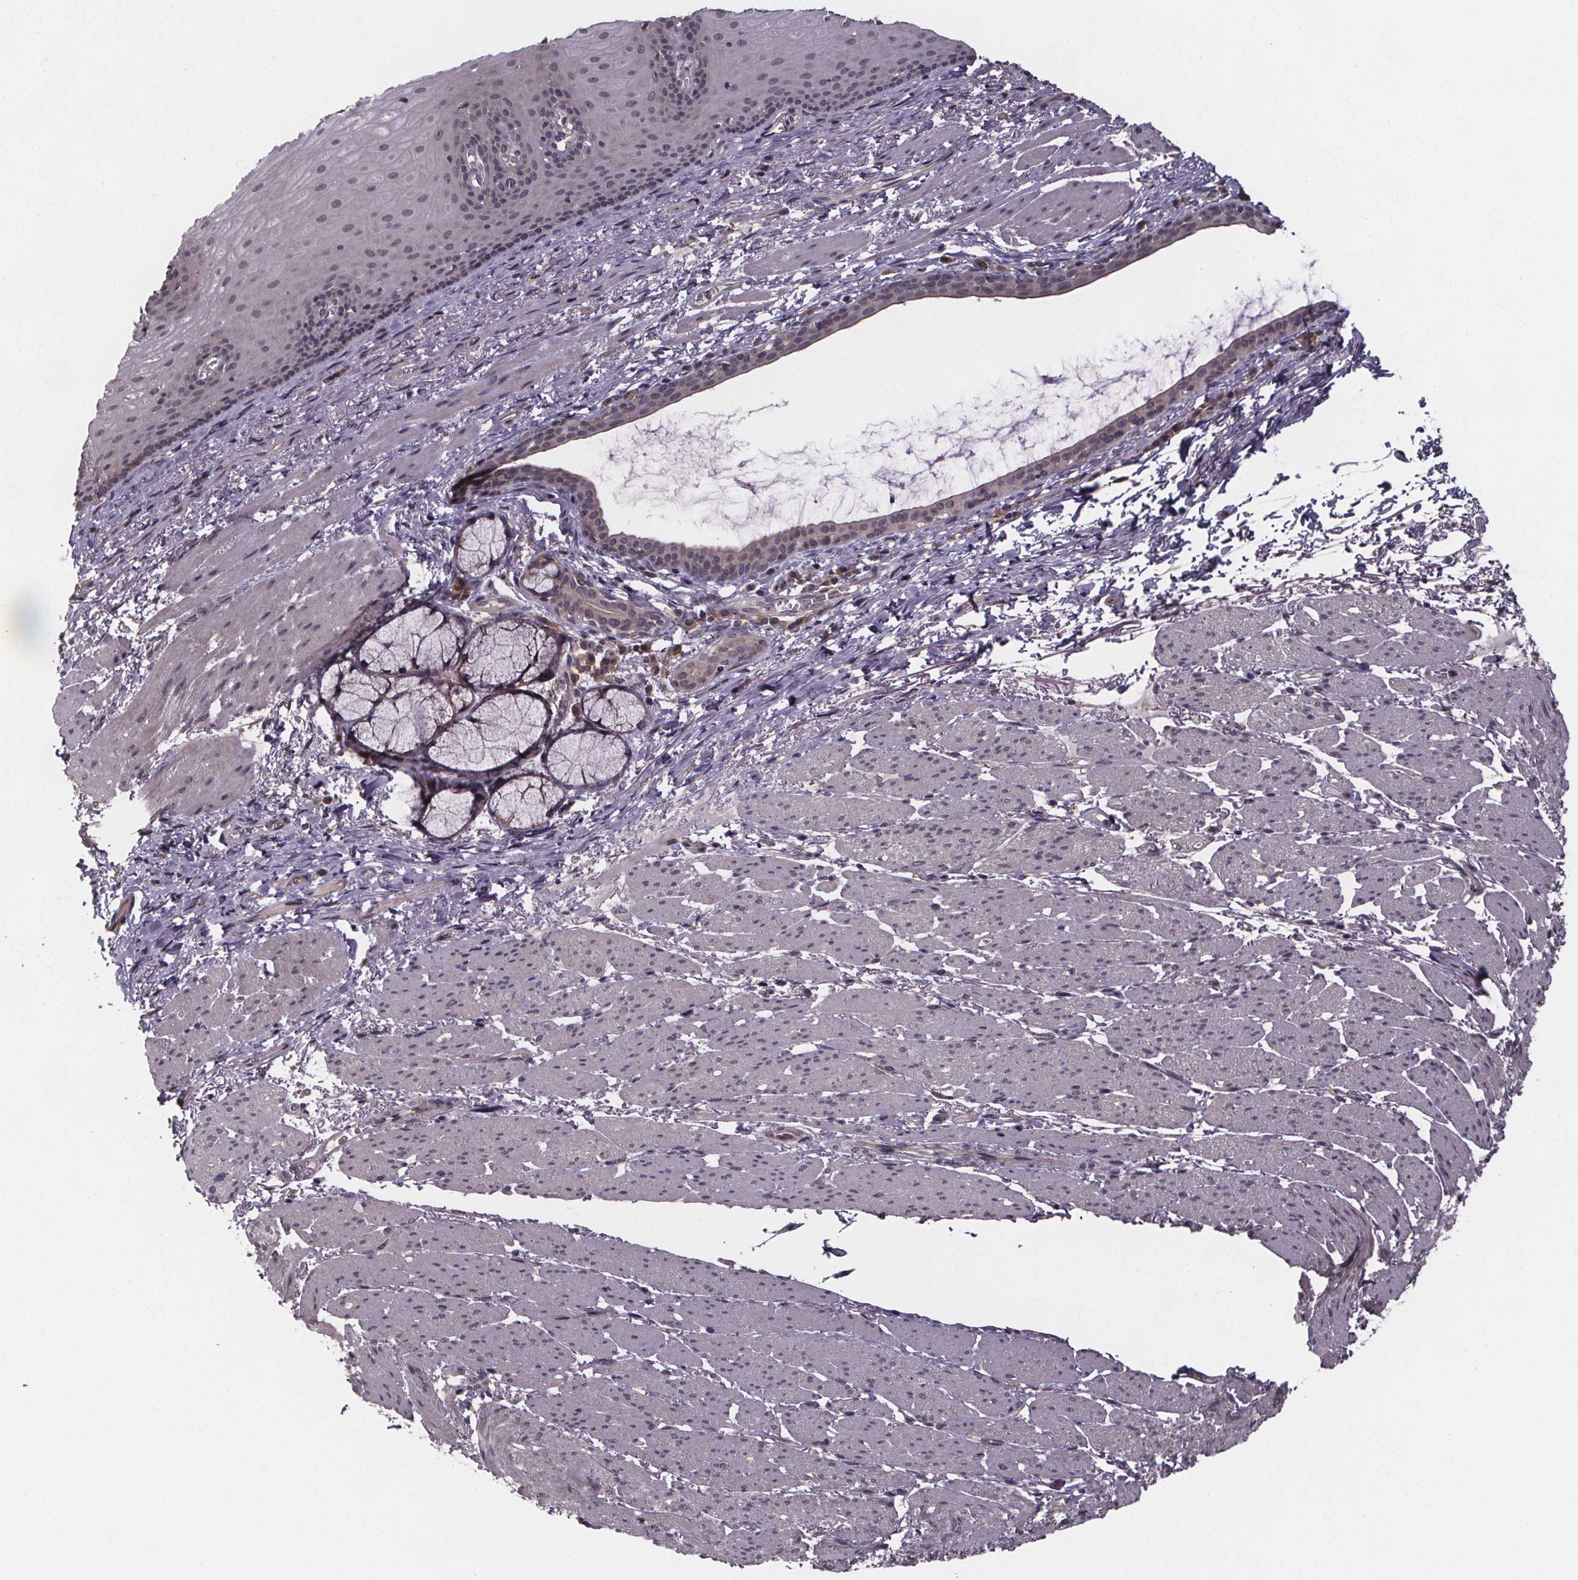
{"staining": {"intensity": "weak", "quantity": "<25%", "location": "cytoplasmic/membranous"}, "tissue": "esophagus", "cell_type": "Squamous epithelial cells", "image_type": "normal", "snomed": [{"axis": "morphology", "description": "Normal tissue, NOS"}, {"axis": "topography", "description": "Esophagus"}], "caption": "This is a image of IHC staining of normal esophagus, which shows no positivity in squamous epithelial cells.", "gene": "SAT1", "patient": {"sex": "male", "age": 76}}